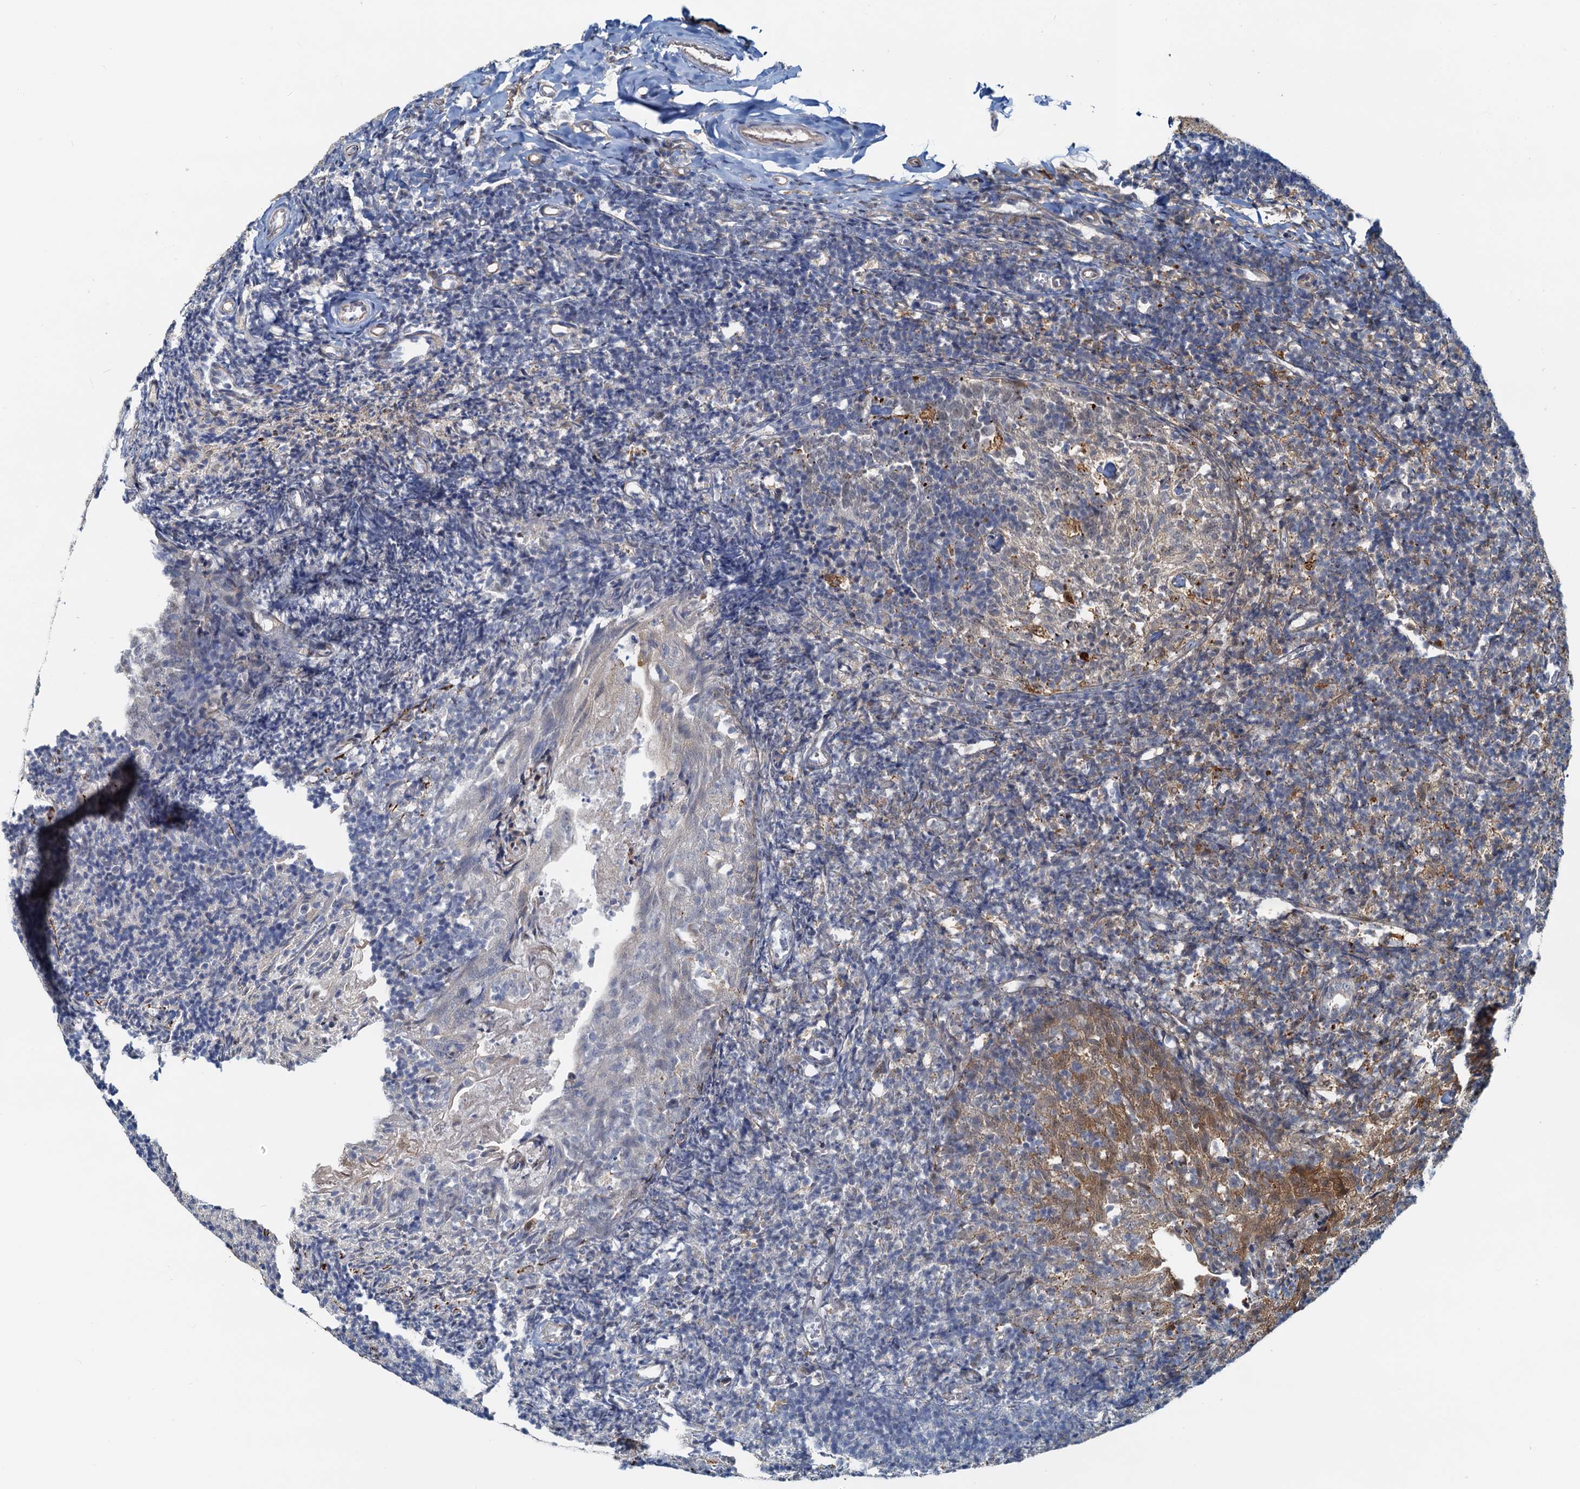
{"staining": {"intensity": "moderate", "quantity": "<25%", "location": "cytoplasmic/membranous,nuclear"}, "tissue": "tonsil", "cell_type": "Germinal center cells", "image_type": "normal", "snomed": [{"axis": "morphology", "description": "Normal tissue, NOS"}, {"axis": "topography", "description": "Tonsil"}], "caption": "Brown immunohistochemical staining in benign human tonsil exhibits moderate cytoplasmic/membranous,nuclear expression in about <25% of germinal center cells.", "gene": "SPINDOC", "patient": {"sex": "female", "age": 10}}